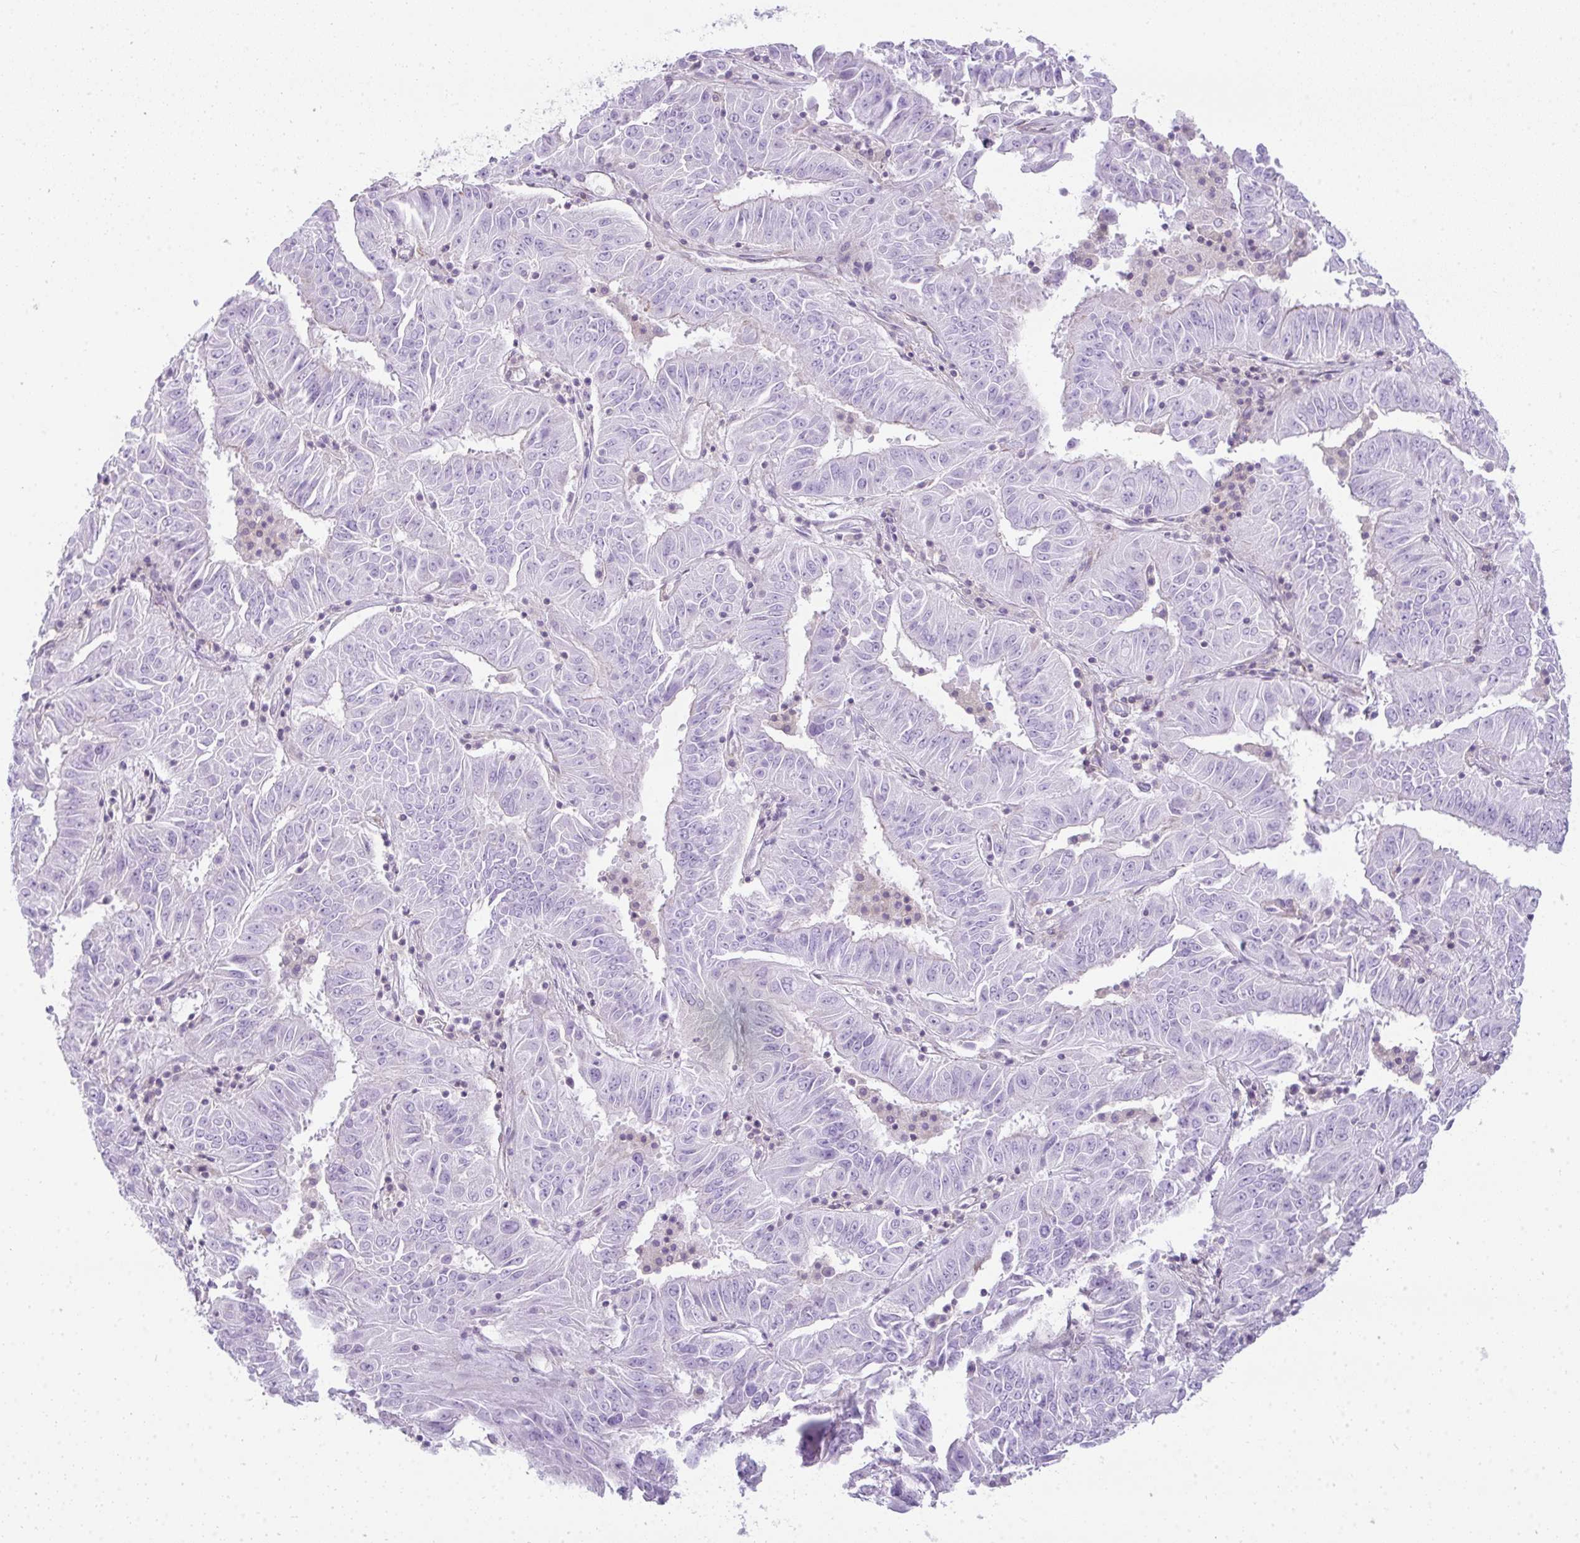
{"staining": {"intensity": "negative", "quantity": "none", "location": "none"}, "tissue": "pancreatic cancer", "cell_type": "Tumor cells", "image_type": "cancer", "snomed": [{"axis": "morphology", "description": "Adenocarcinoma, NOS"}, {"axis": "topography", "description": "Pancreas"}], "caption": "Immunohistochemistry of human pancreatic cancer exhibits no expression in tumor cells. Brightfield microscopy of IHC stained with DAB (3,3'-diaminobenzidine) (brown) and hematoxylin (blue), captured at high magnification.", "gene": "CDRT15", "patient": {"sex": "male", "age": 63}}